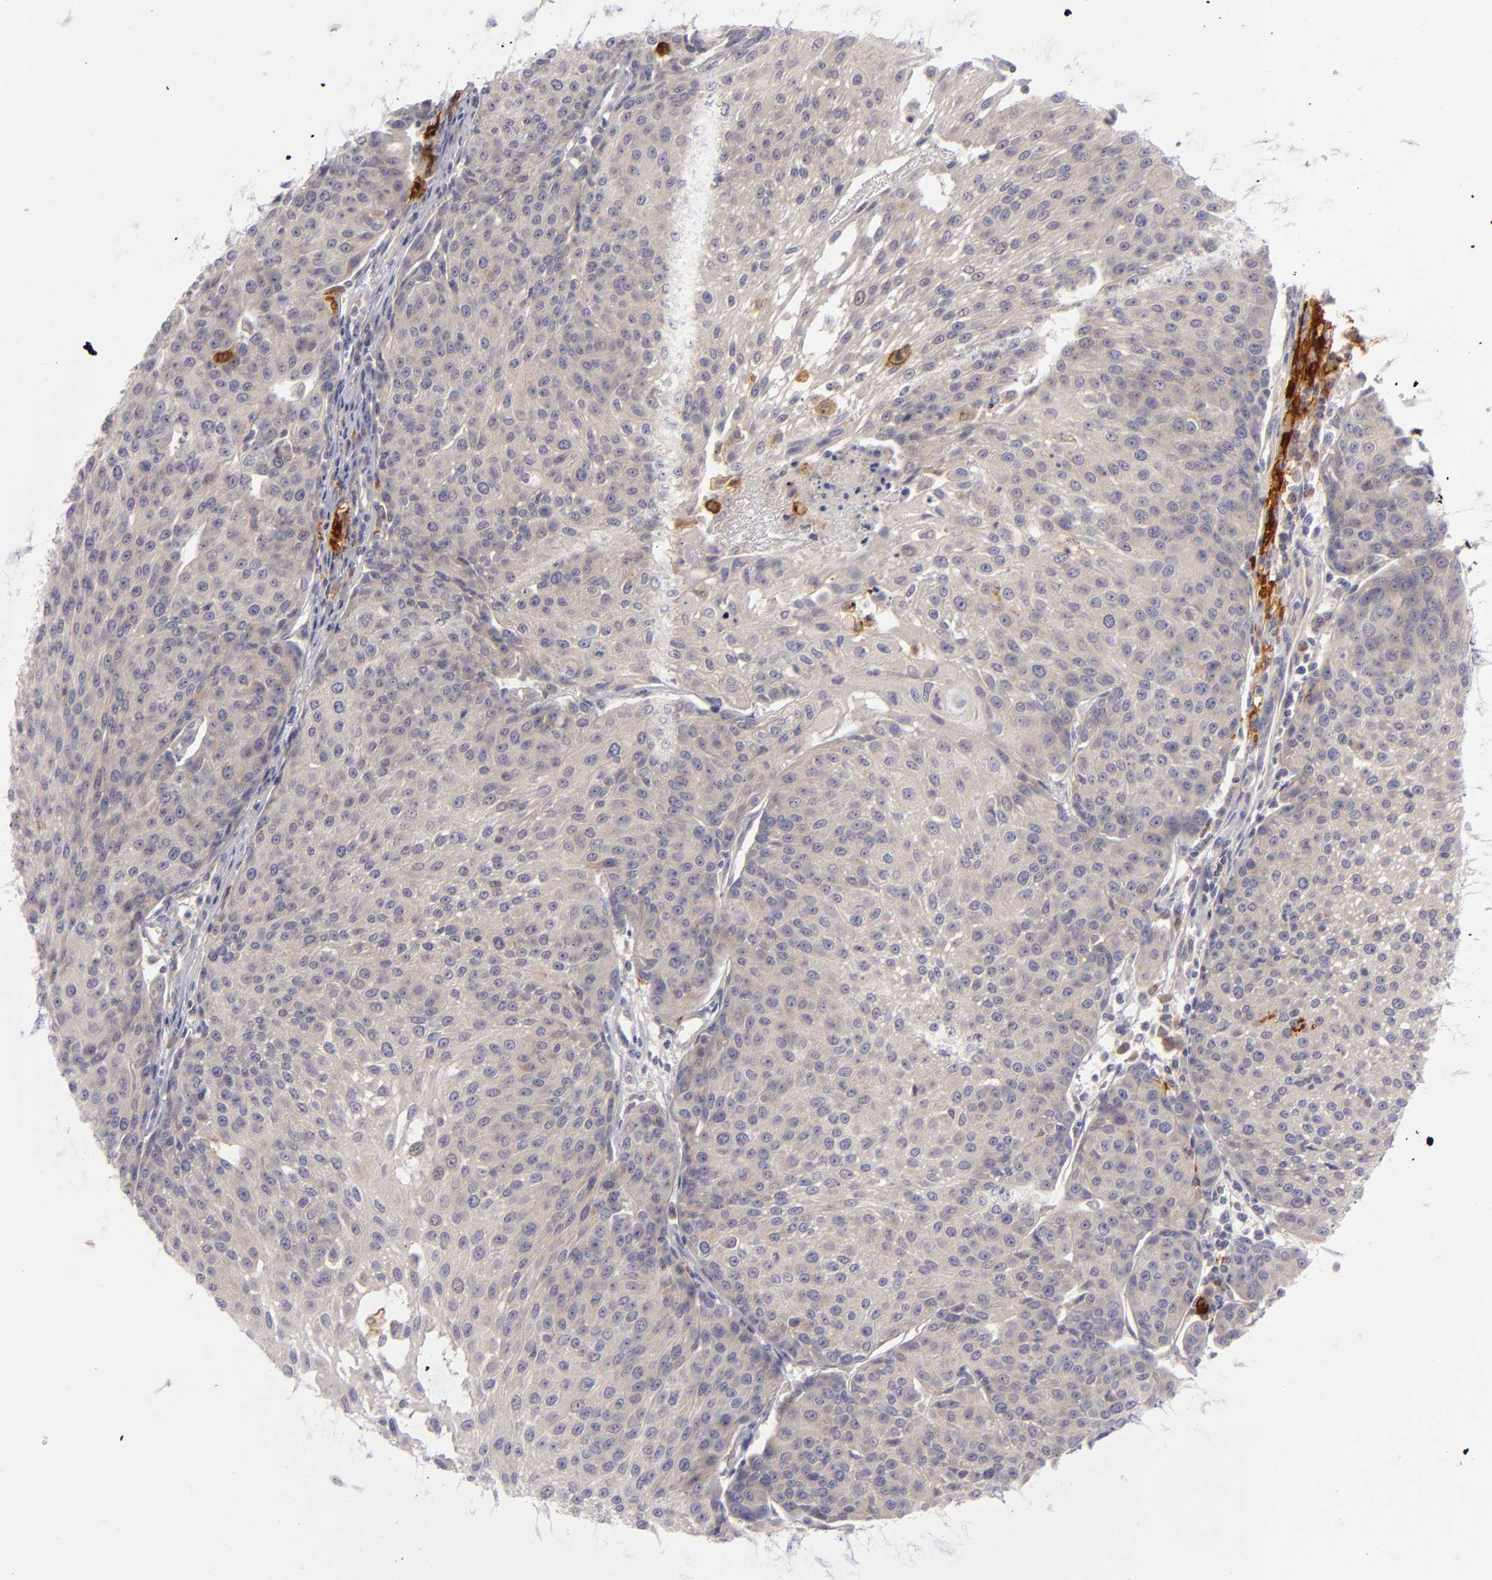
{"staining": {"intensity": "weak", "quantity": ">75%", "location": "cytoplasmic/membranous"}, "tissue": "urothelial cancer", "cell_type": "Tumor cells", "image_type": "cancer", "snomed": [{"axis": "morphology", "description": "Urothelial carcinoma, High grade"}, {"axis": "topography", "description": "Urinary bladder"}], "caption": "Brown immunohistochemical staining in urothelial carcinoma (high-grade) demonstrates weak cytoplasmic/membranous staining in about >75% of tumor cells.", "gene": "CD83", "patient": {"sex": "female", "age": 85}}